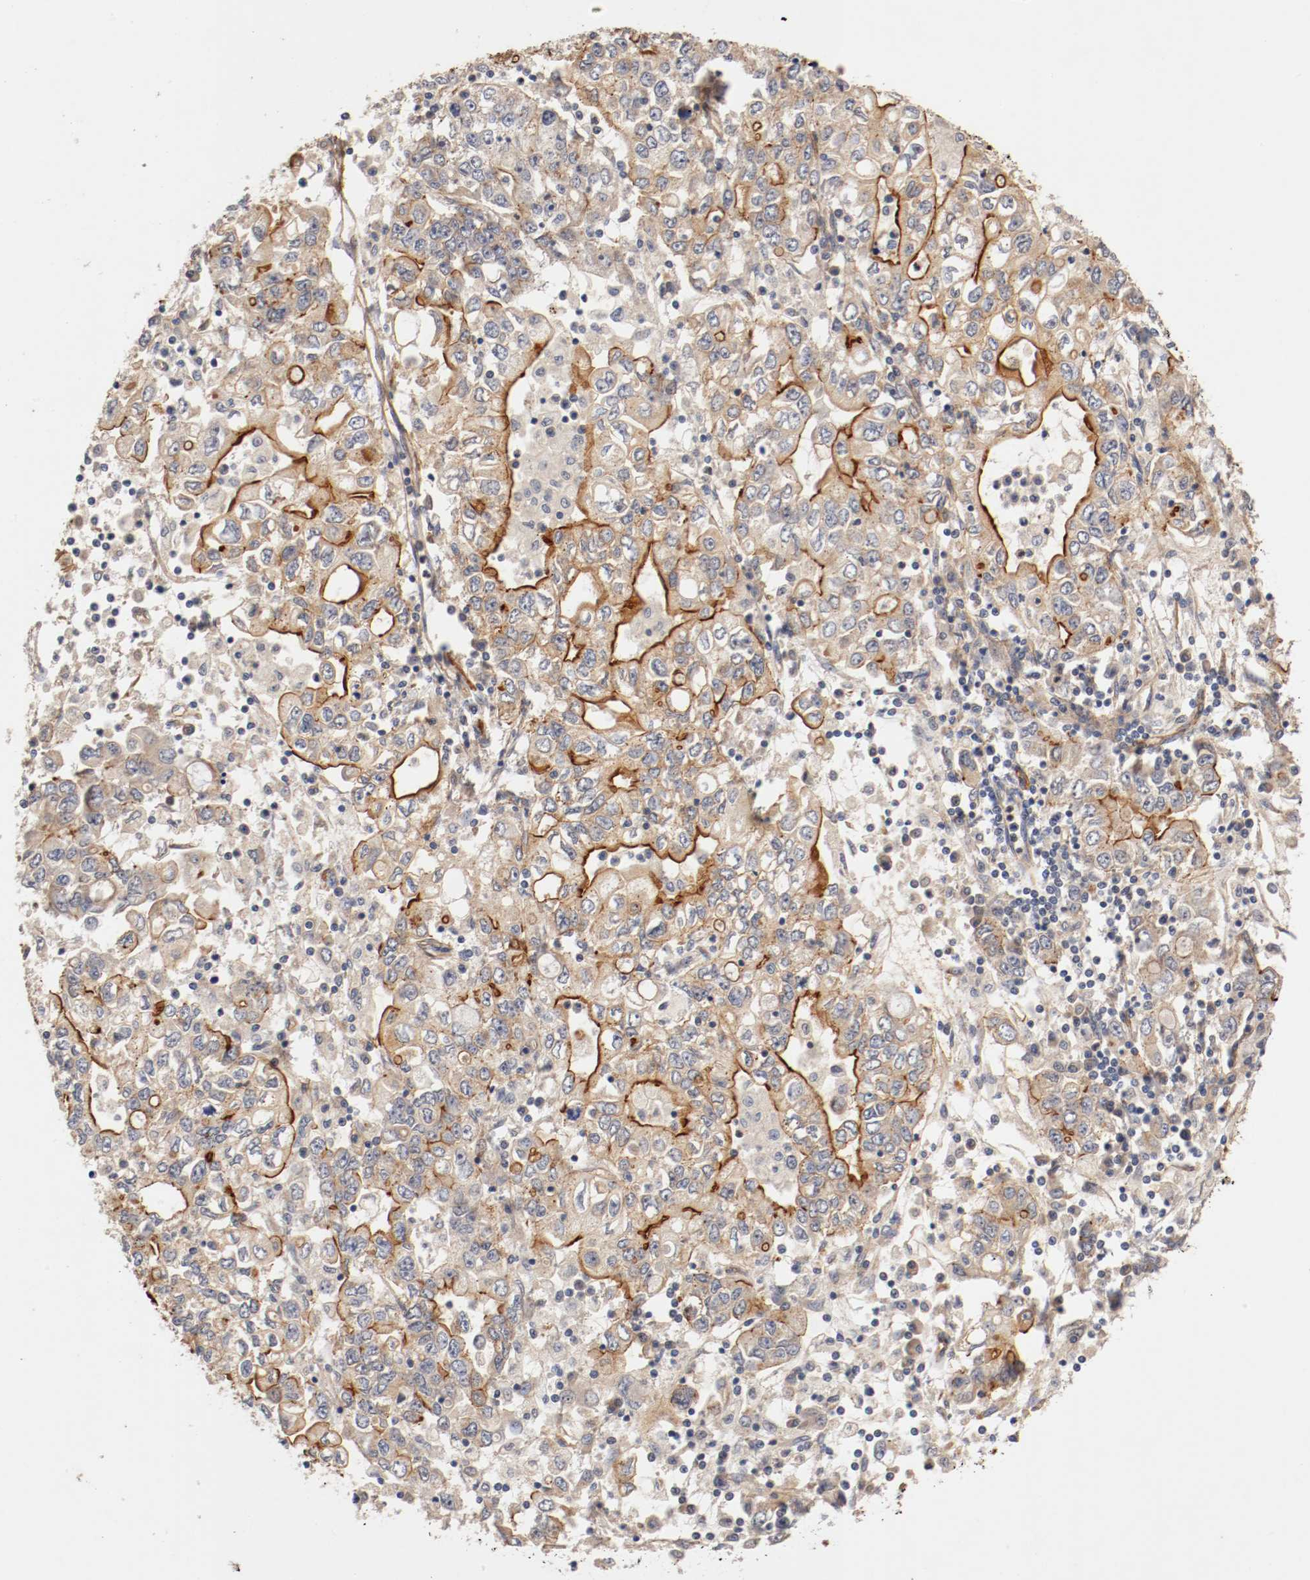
{"staining": {"intensity": "strong", "quantity": "<25%", "location": "cytoplasmic/membranous"}, "tissue": "stomach cancer", "cell_type": "Tumor cells", "image_type": "cancer", "snomed": [{"axis": "morphology", "description": "Adenocarcinoma, NOS"}, {"axis": "topography", "description": "Stomach, lower"}], "caption": "A micrograph showing strong cytoplasmic/membranous positivity in about <25% of tumor cells in adenocarcinoma (stomach), as visualized by brown immunohistochemical staining.", "gene": "TYK2", "patient": {"sex": "female", "age": 72}}